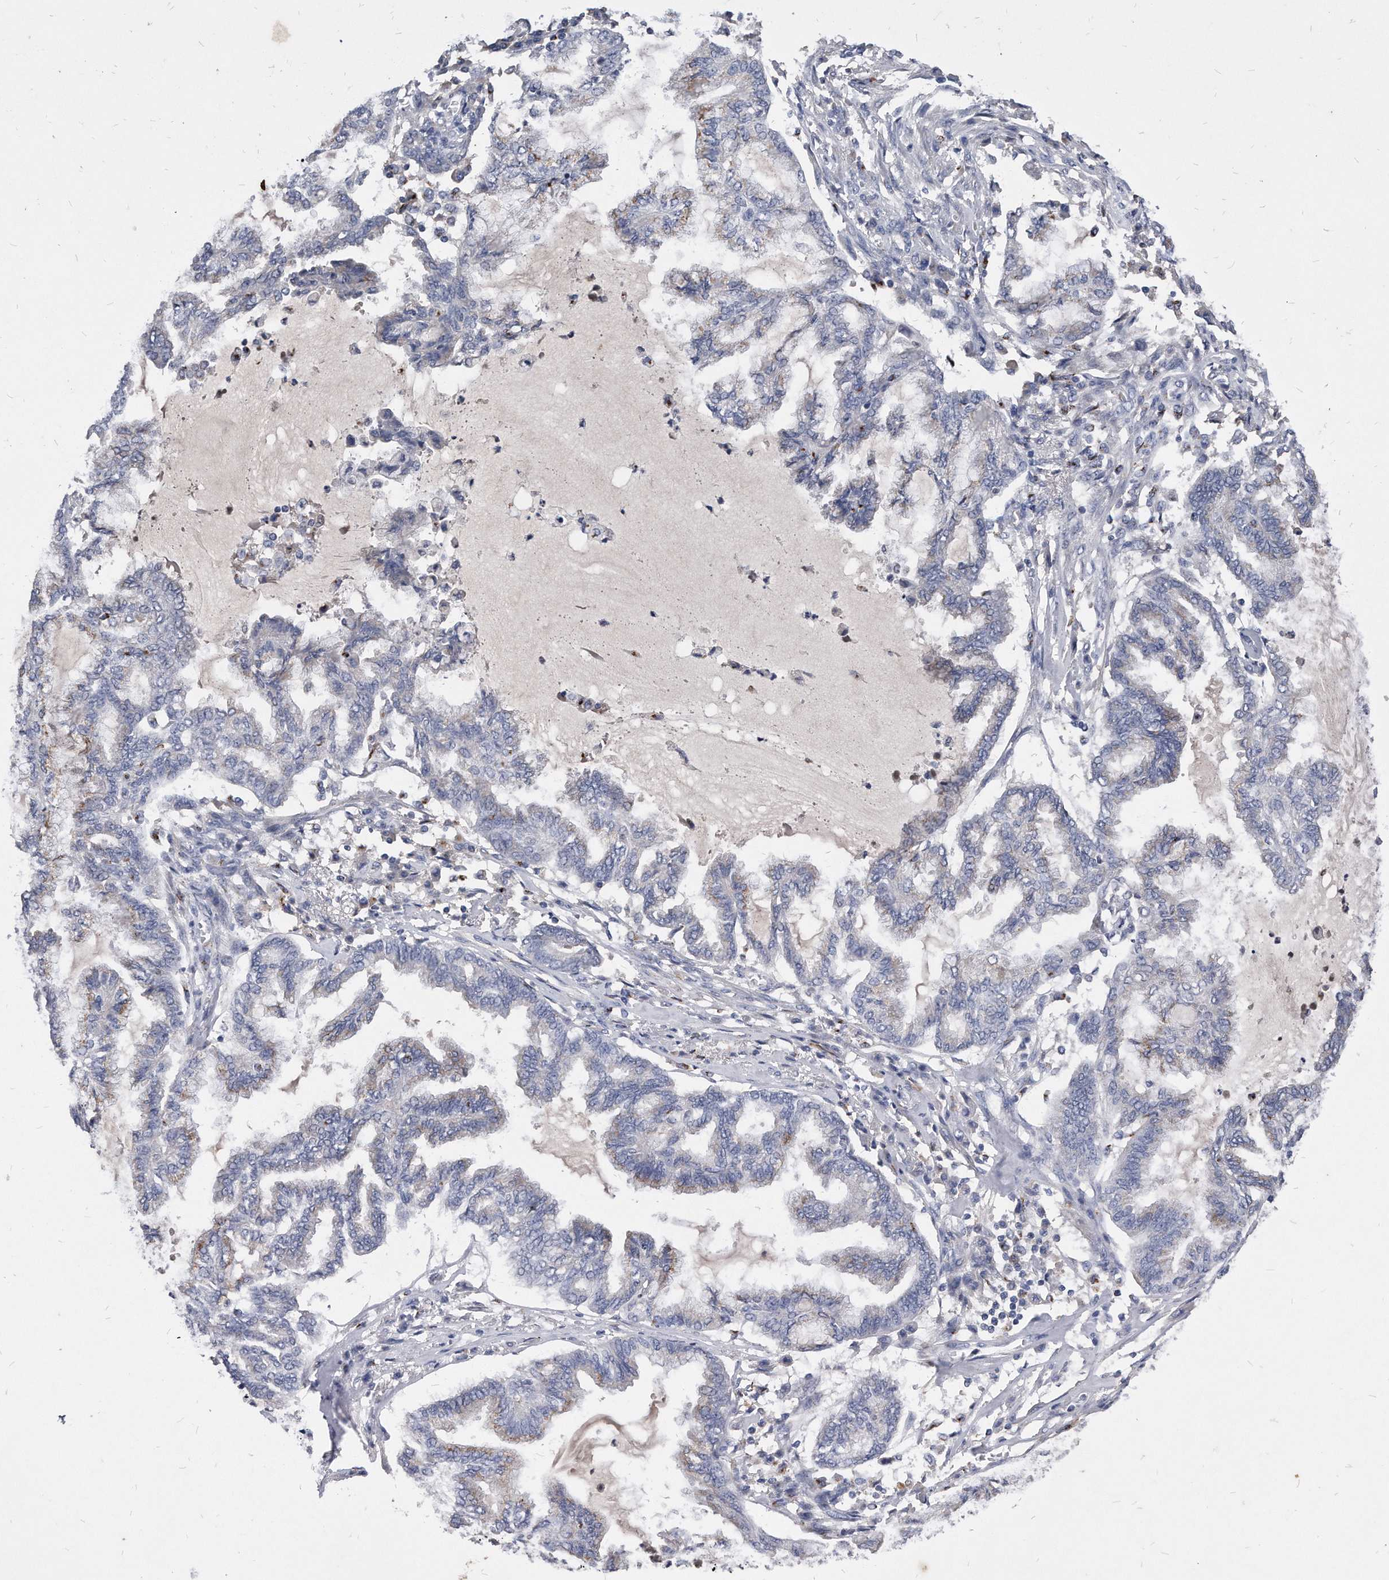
{"staining": {"intensity": "weak", "quantity": "<25%", "location": "cytoplasmic/membranous"}, "tissue": "endometrial cancer", "cell_type": "Tumor cells", "image_type": "cancer", "snomed": [{"axis": "morphology", "description": "Adenocarcinoma, NOS"}, {"axis": "topography", "description": "Endometrium"}], "caption": "IHC of endometrial adenocarcinoma reveals no positivity in tumor cells. The staining is performed using DAB (3,3'-diaminobenzidine) brown chromogen with nuclei counter-stained in using hematoxylin.", "gene": "MGAT4A", "patient": {"sex": "female", "age": 86}}